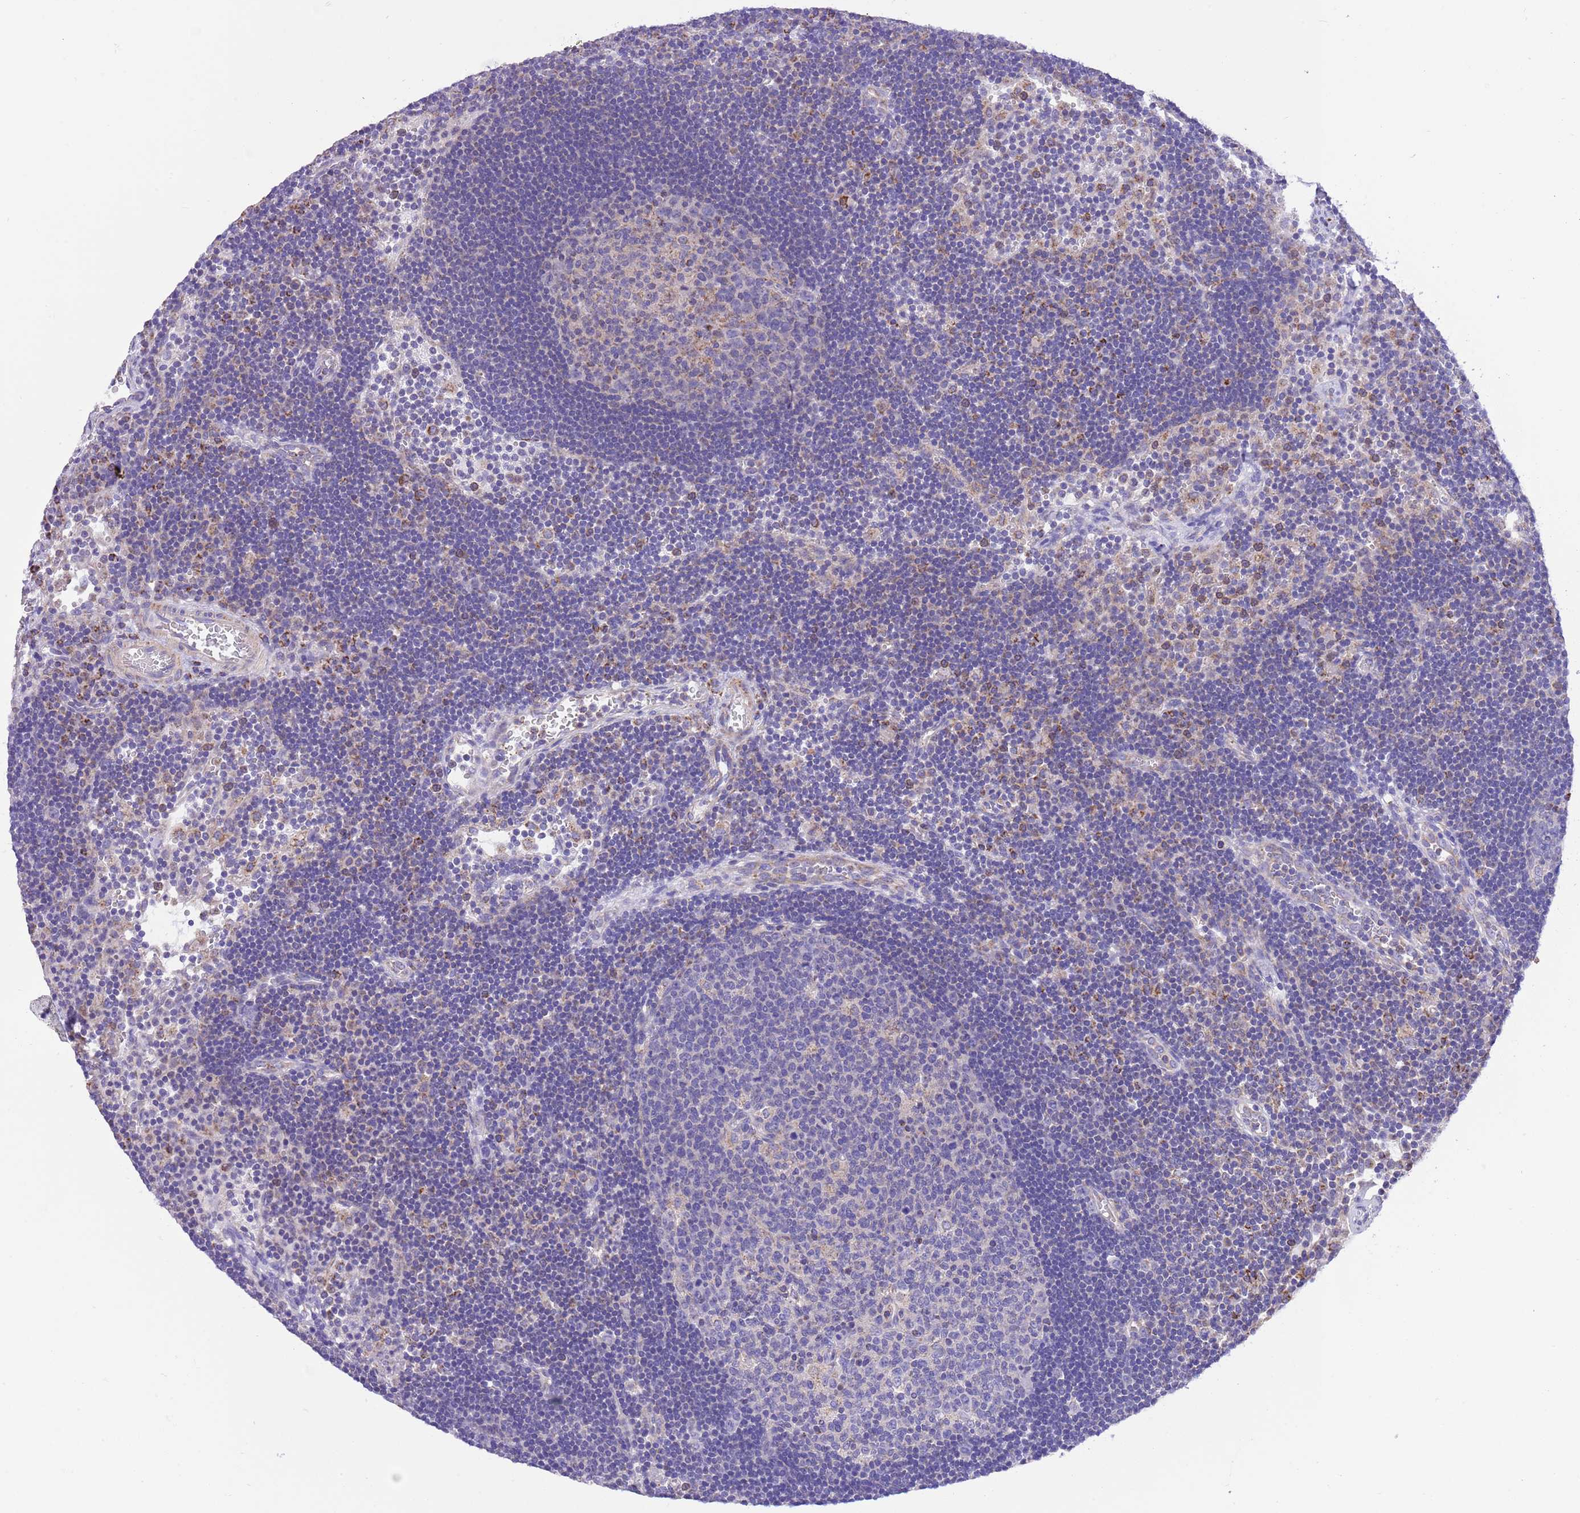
{"staining": {"intensity": "moderate", "quantity": "<25%", "location": "cytoplasmic/membranous"}, "tissue": "lymph node", "cell_type": "Germinal center cells", "image_type": "normal", "snomed": [{"axis": "morphology", "description": "Normal tissue, NOS"}, {"axis": "topography", "description": "Lymph node"}], "caption": "Protein analysis of benign lymph node displays moderate cytoplasmic/membranous expression in about <25% of germinal center cells.", "gene": "SS18L2", "patient": {"sex": "male", "age": 62}}